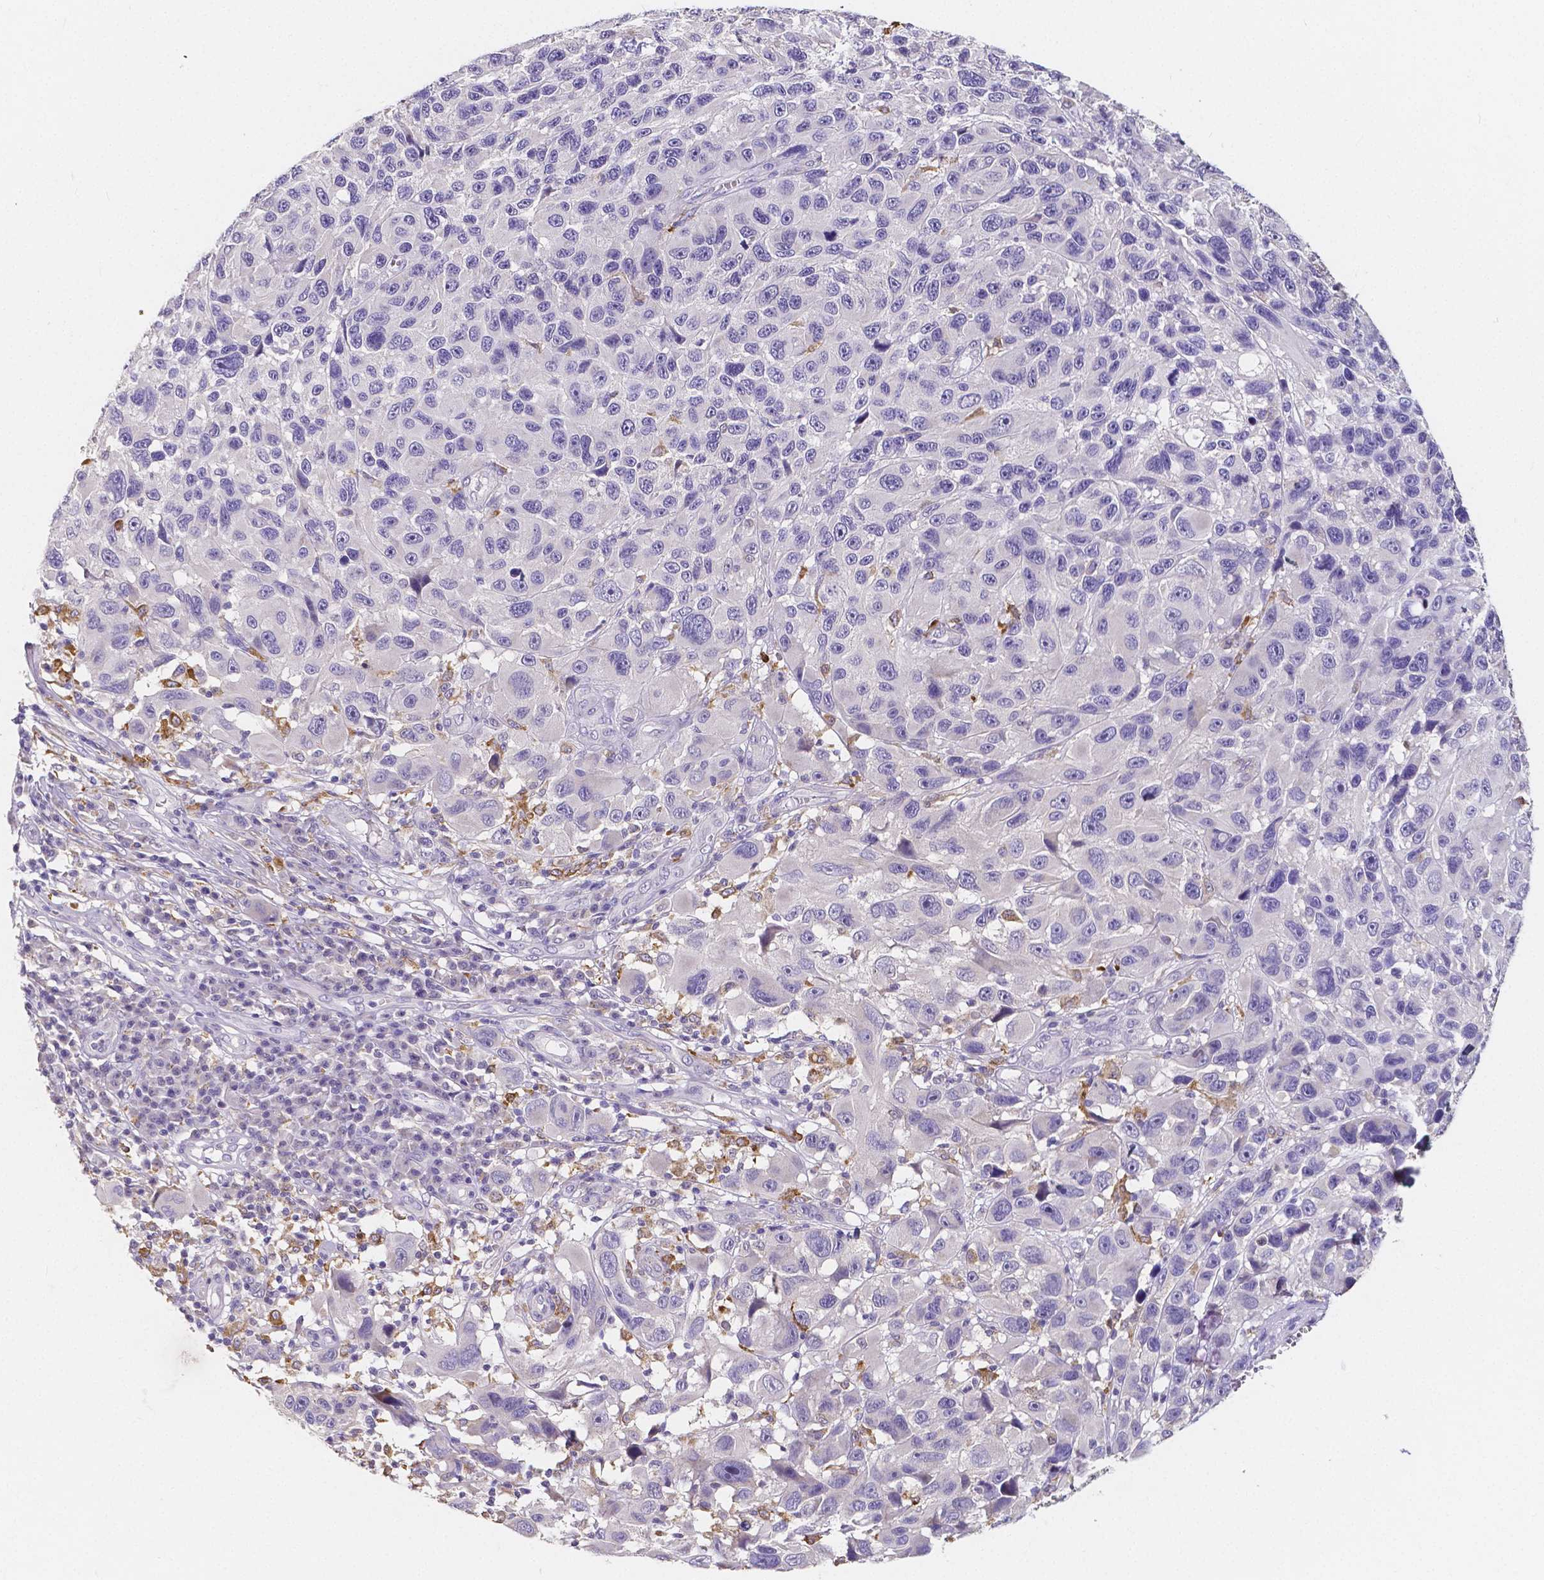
{"staining": {"intensity": "weak", "quantity": "25%-75%", "location": "cytoplasmic/membranous"}, "tissue": "melanoma", "cell_type": "Tumor cells", "image_type": "cancer", "snomed": [{"axis": "morphology", "description": "Malignant melanoma, NOS"}, {"axis": "topography", "description": "Skin"}], "caption": "The micrograph shows a brown stain indicating the presence of a protein in the cytoplasmic/membranous of tumor cells in malignant melanoma. The protein is stained brown, and the nuclei are stained in blue (DAB IHC with brightfield microscopy, high magnification).", "gene": "ACP5", "patient": {"sex": "male", "age": 53}}